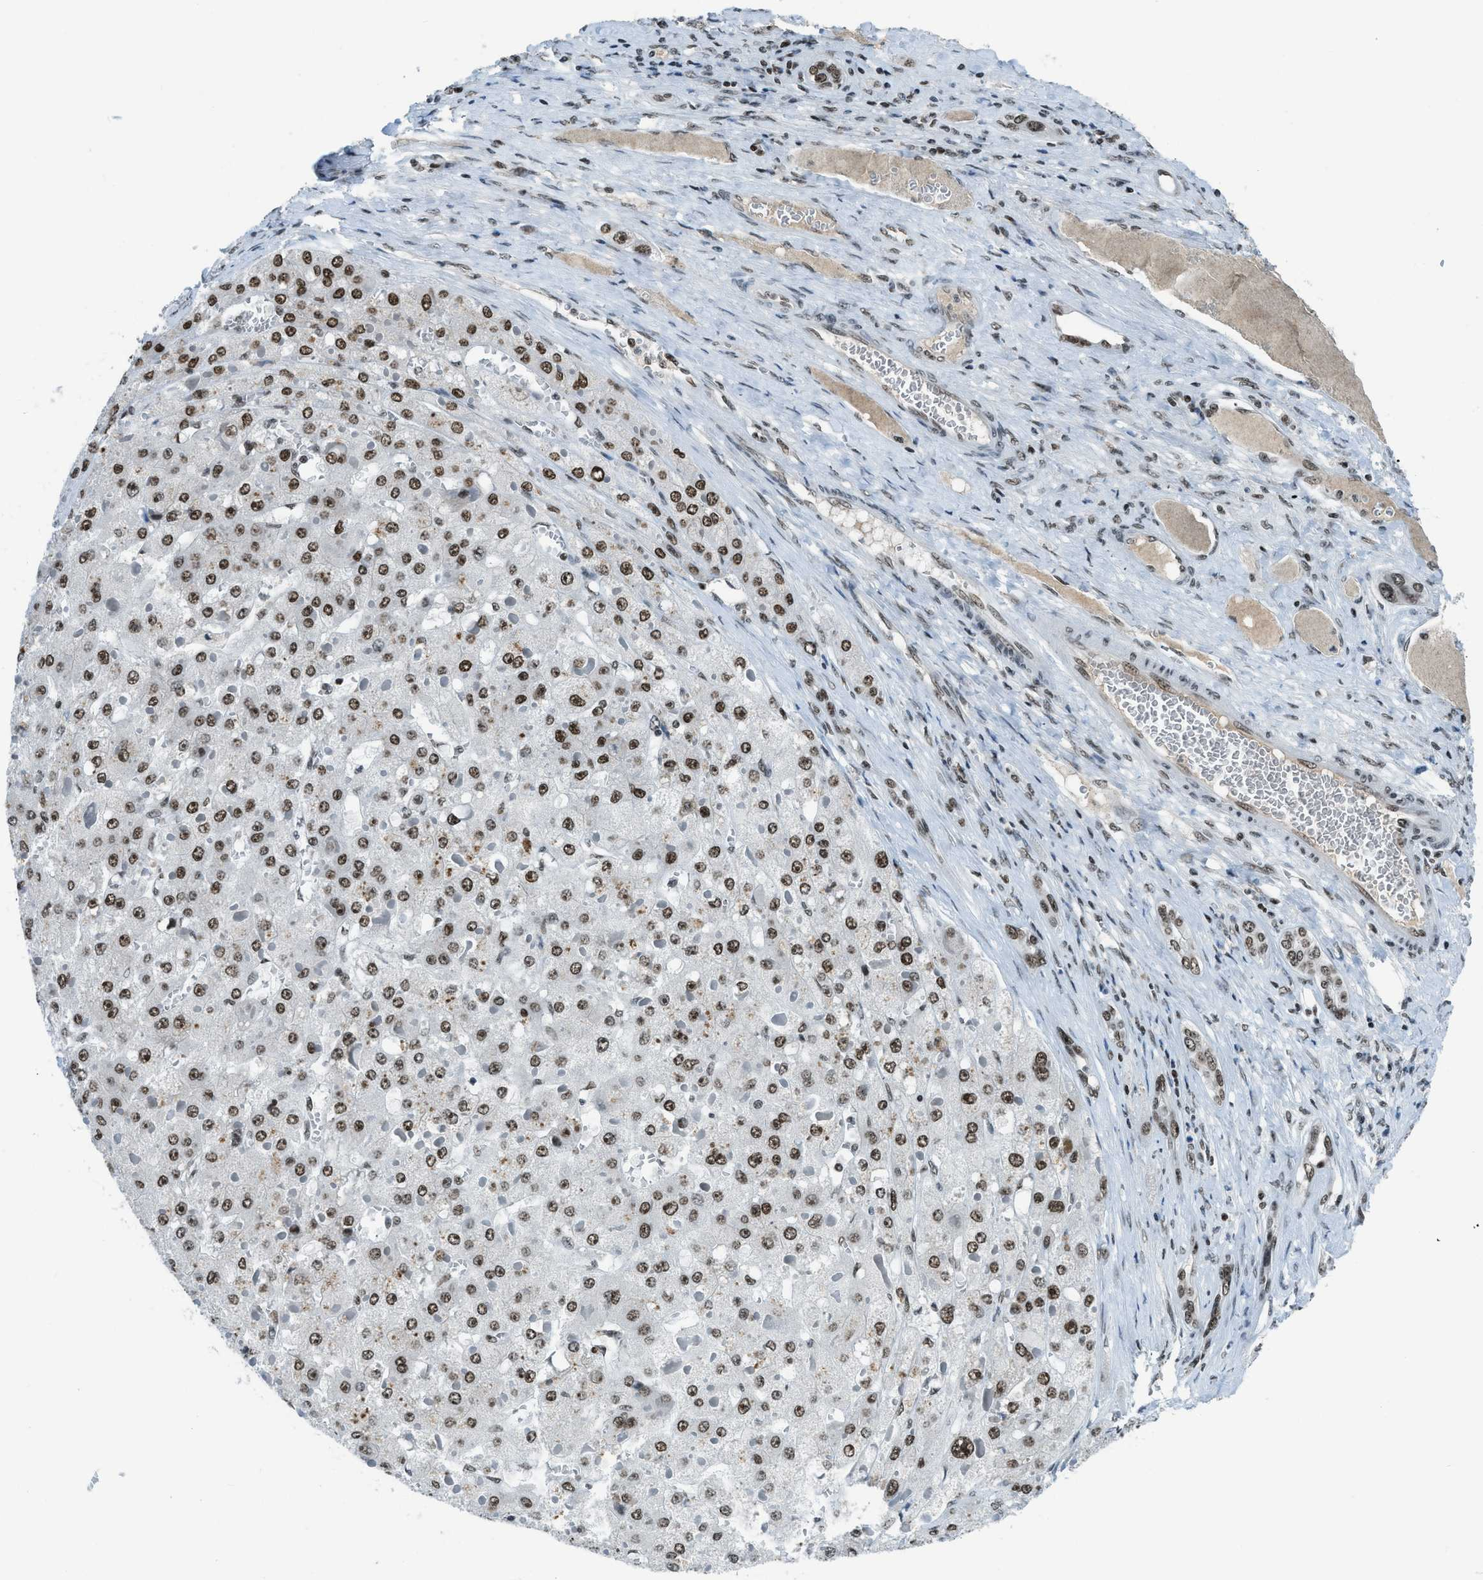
{"staining": {"intensity": "strong", "quantity": ">75%", "location": "nuclear"}, "tissue": "liver cancer", "cell_type": "Tumor cells", "image_type": "cancer", "snomed": [{"axis": "morphology", "description": "Carcinoma, Hepatocellular, NOS"}, {"axis": "topography", "description": "Liver"}], "caption": "High-power microscopy captured an IHC photomicrograph of liver hepatocellular carcinoma, revealing strong nuclear expression in about >75% of tumor cells.", "gene": "RAD51B", "patient": {"sex": "female", "age": 73}}